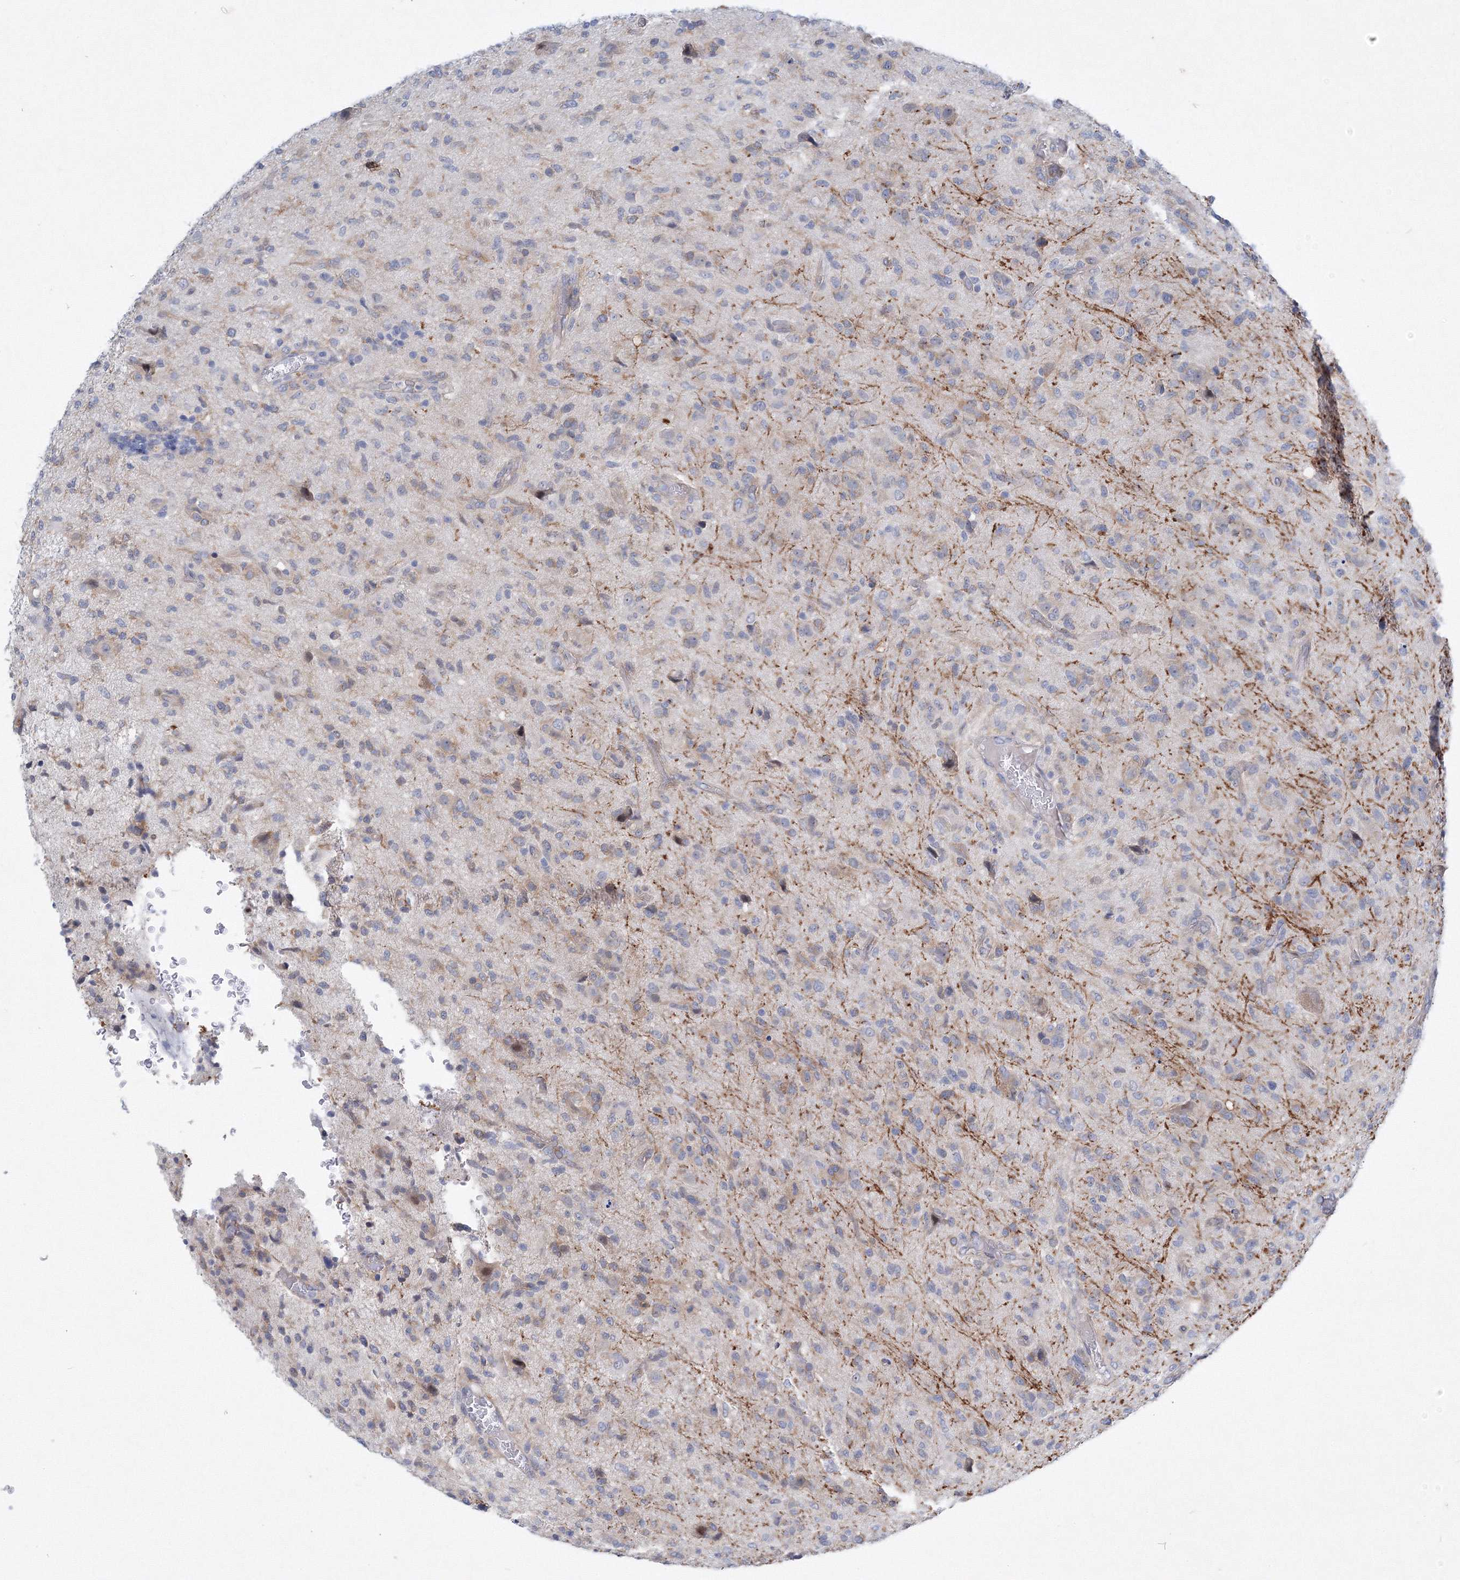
{"staining": {"intensity": "negative", "quantity": "none", "location": "none"}, "tissue": "glioma", "cell_type": "Tumor cells", "image_type": "cancer", "snomed": [{"axis": "morphology", "description": "Glioma, malignant, High grade"}, {"axis": "topography", "description": "Brain"}], "caption": "DAB immunohistochemical staining of human glioma displays no significant expression in tumor cells.", "gene": "TANC1", "patient": {"sex": "female", "age": 57}}